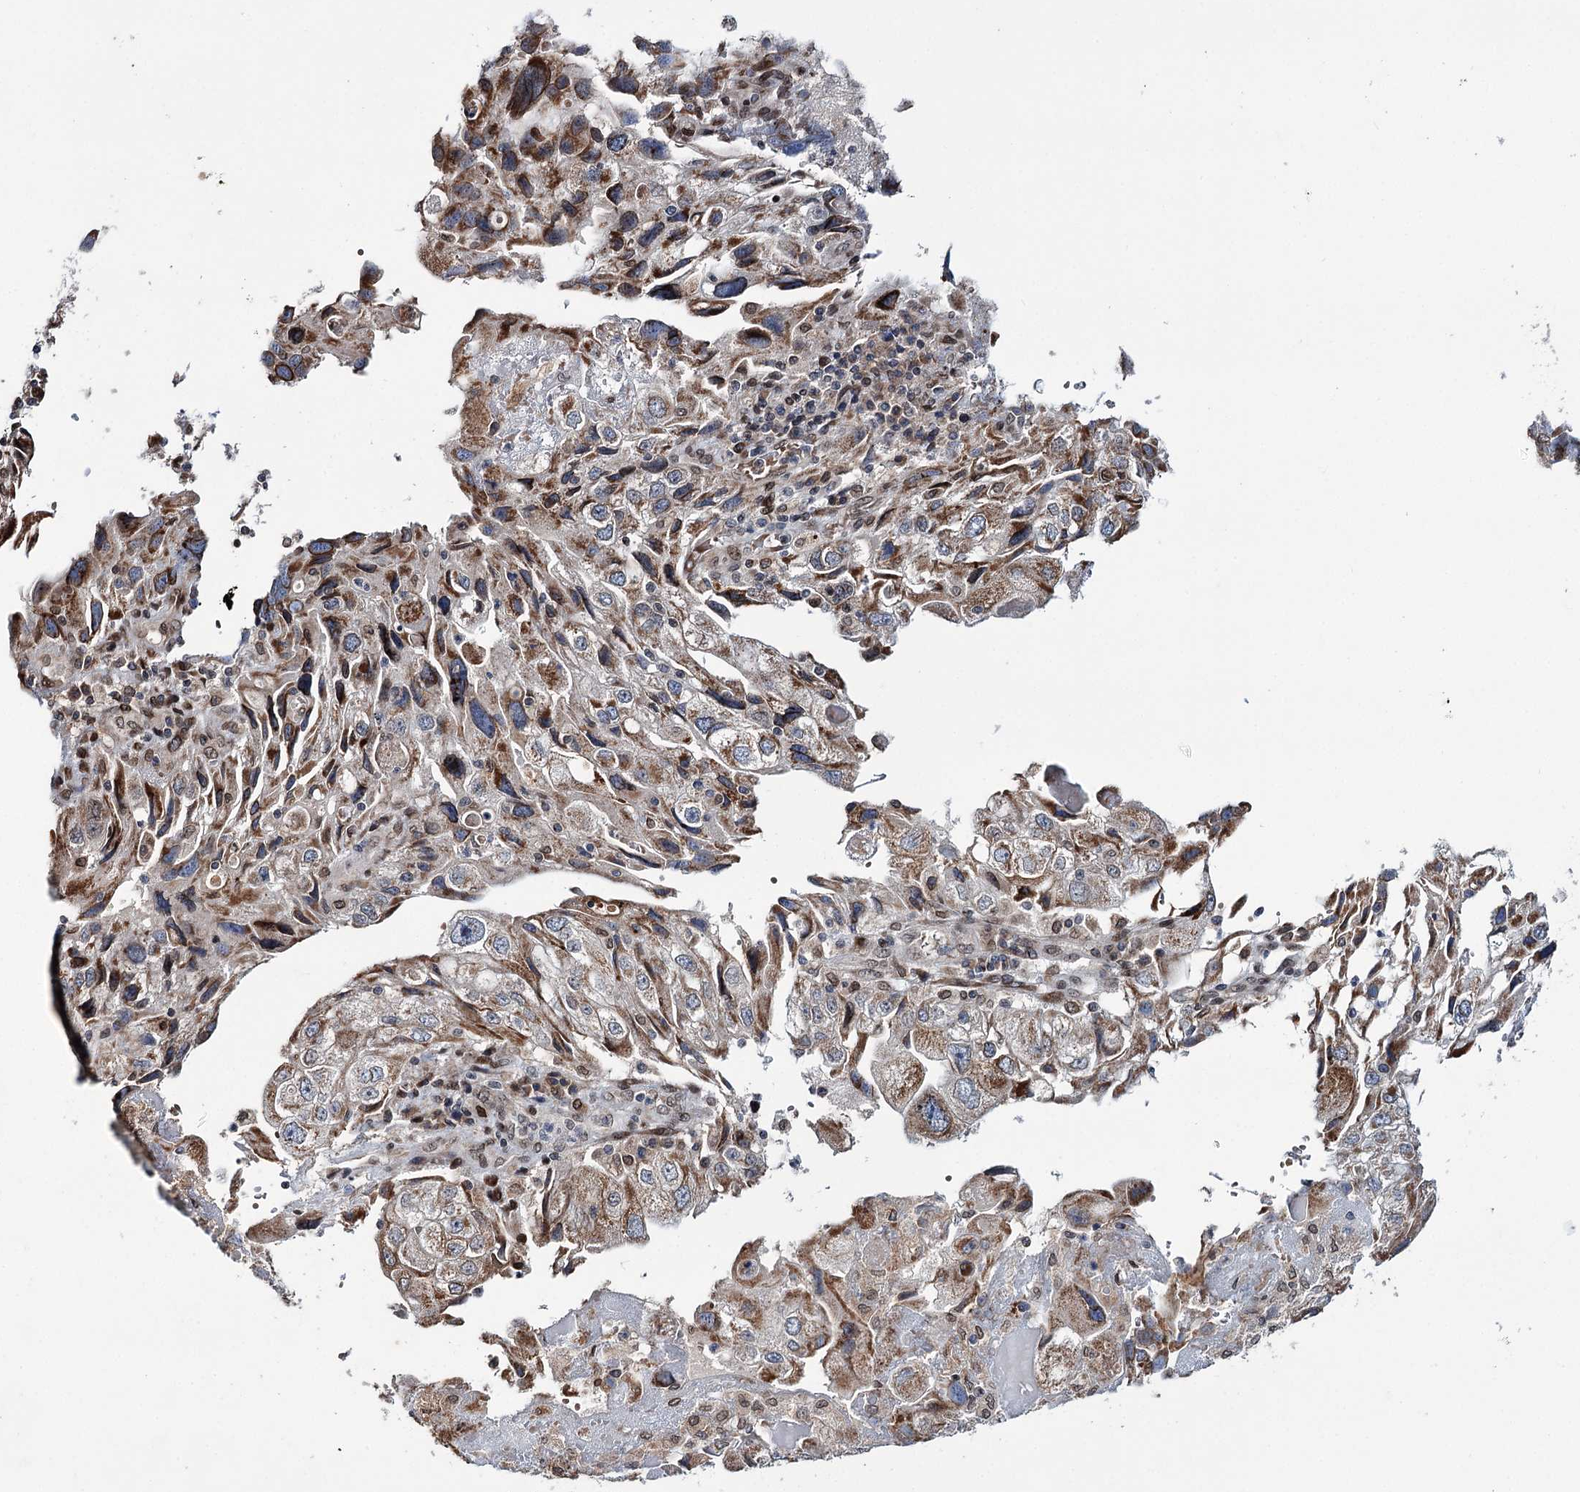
{"staining": {"intensity": "moderate", "quantity": ">75%", "location": "cytoplasmic/membranous"}, "tissue": "endometrial cancer", "cell_type": "Tumor cells", "image_type": "cancer", "snomed": [{"axis": "morphology", "description": "Adenocarcinoma, NOS"}, {"axis": "topography", "description": "Endometrium"}], "caption": "Immunohistochemical staining of human endometrial cancer reveals moderate cytoplasmic/membranous protein staining in about >75% of tumor cells.", "gene": "CFAP46", "patient": {"sex": "female", "age": 49}}